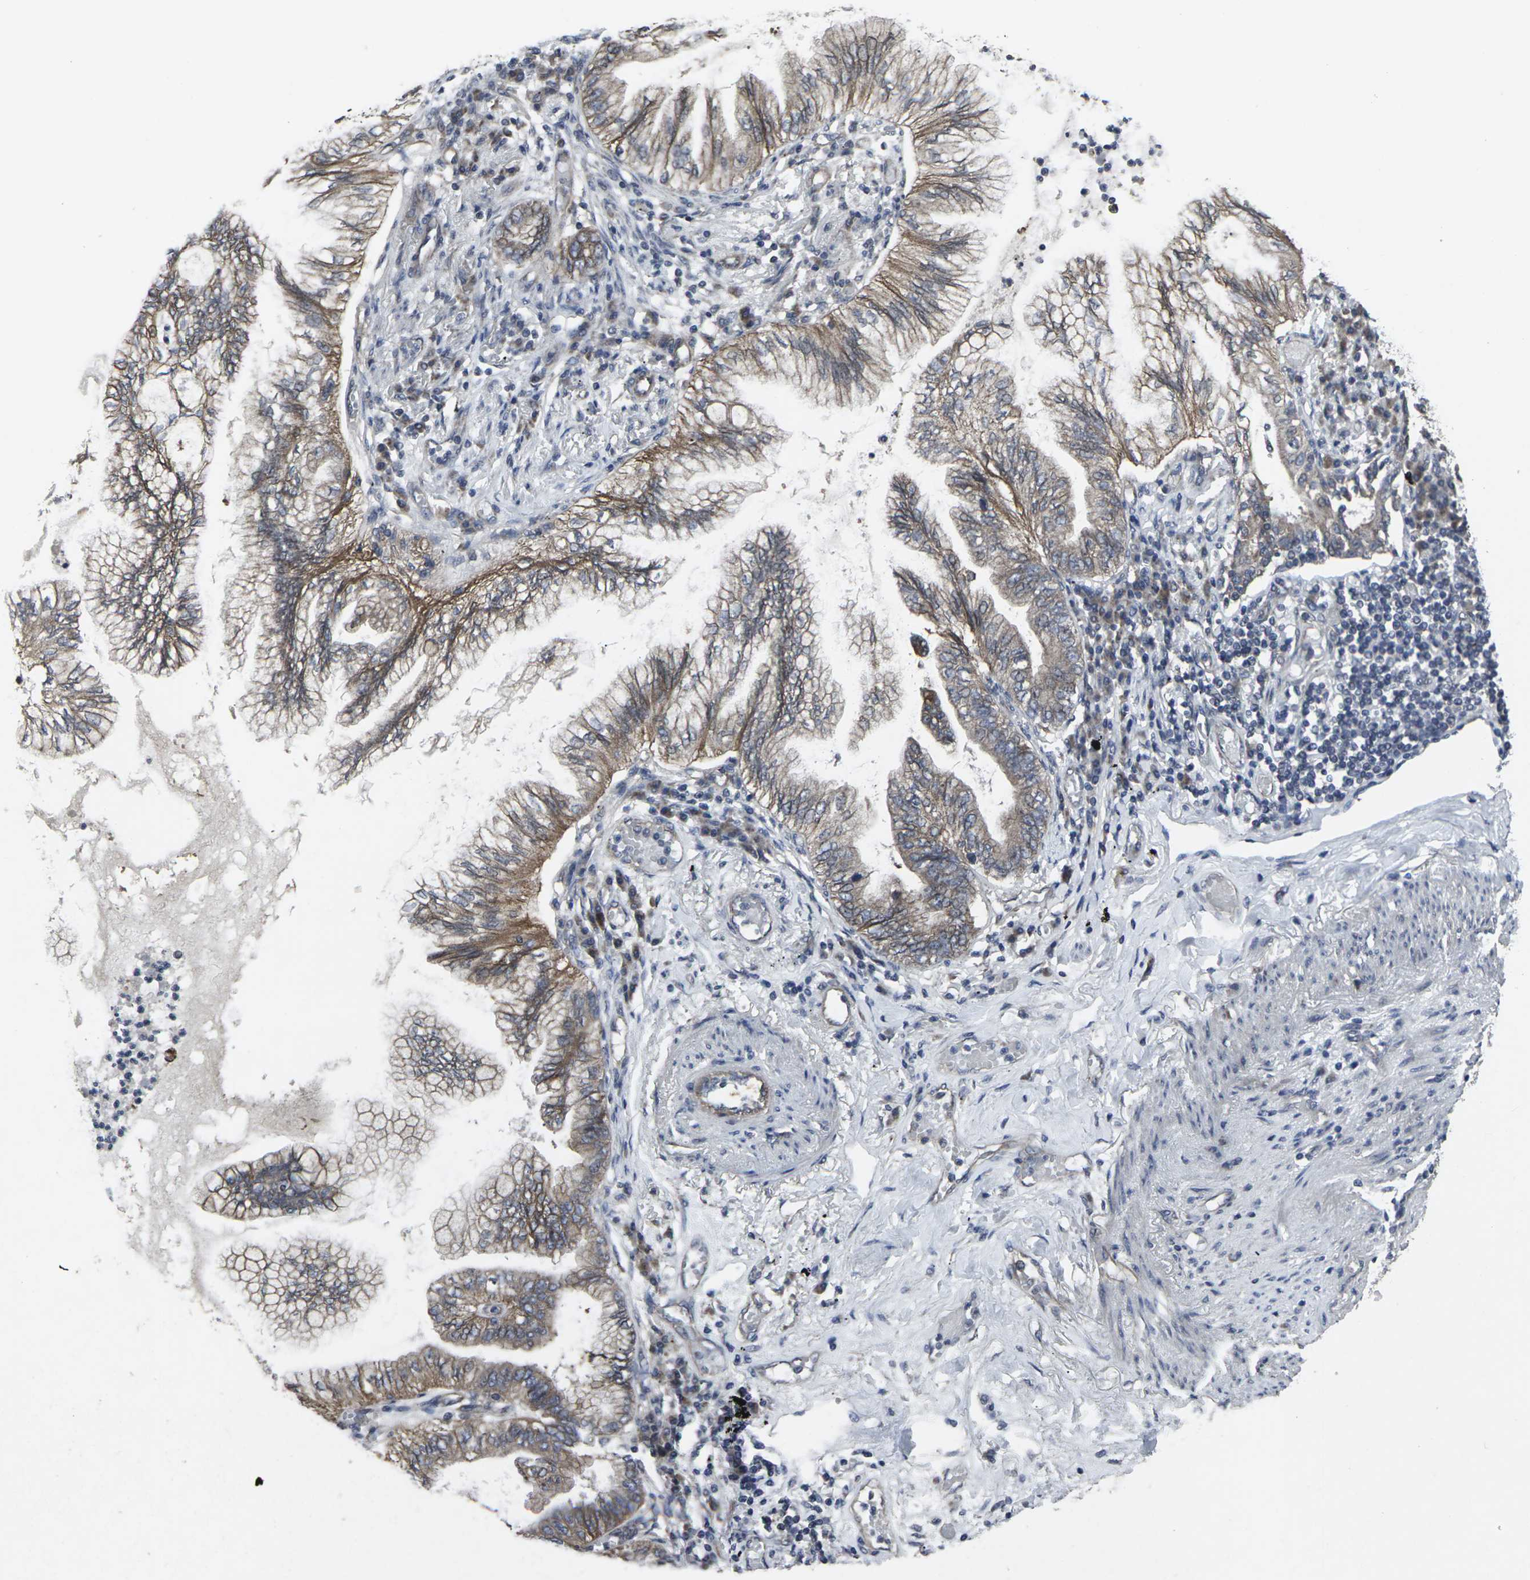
{"staining": {"intensity": "moderate", "quantity": ">75%", "location": "cytoplasmic/membranous"}, "tissue": "lung cancer", "cell_type": "Tumor cells", "image_type": "cancer", "snomed": [{"axis": "morphology", "description": "Normal tissue, NOS"}, {"axis": "morphology", "description": "Adenocarcinoma, NOS"}, {"axis": "topography", "description": "Bronchus"}, {"axis": "topography", "description": "Lung"}], "caption": "Adenocarcinoma (lung) stained with DAB immunohistochemistry (IHC) reveals medium levels of moderate cytoplasmic/membranous staining in approximately >75% of tumor cells.", "gene": "MAPKAPK2", "patient": {"sex": "female", "age": 70}}